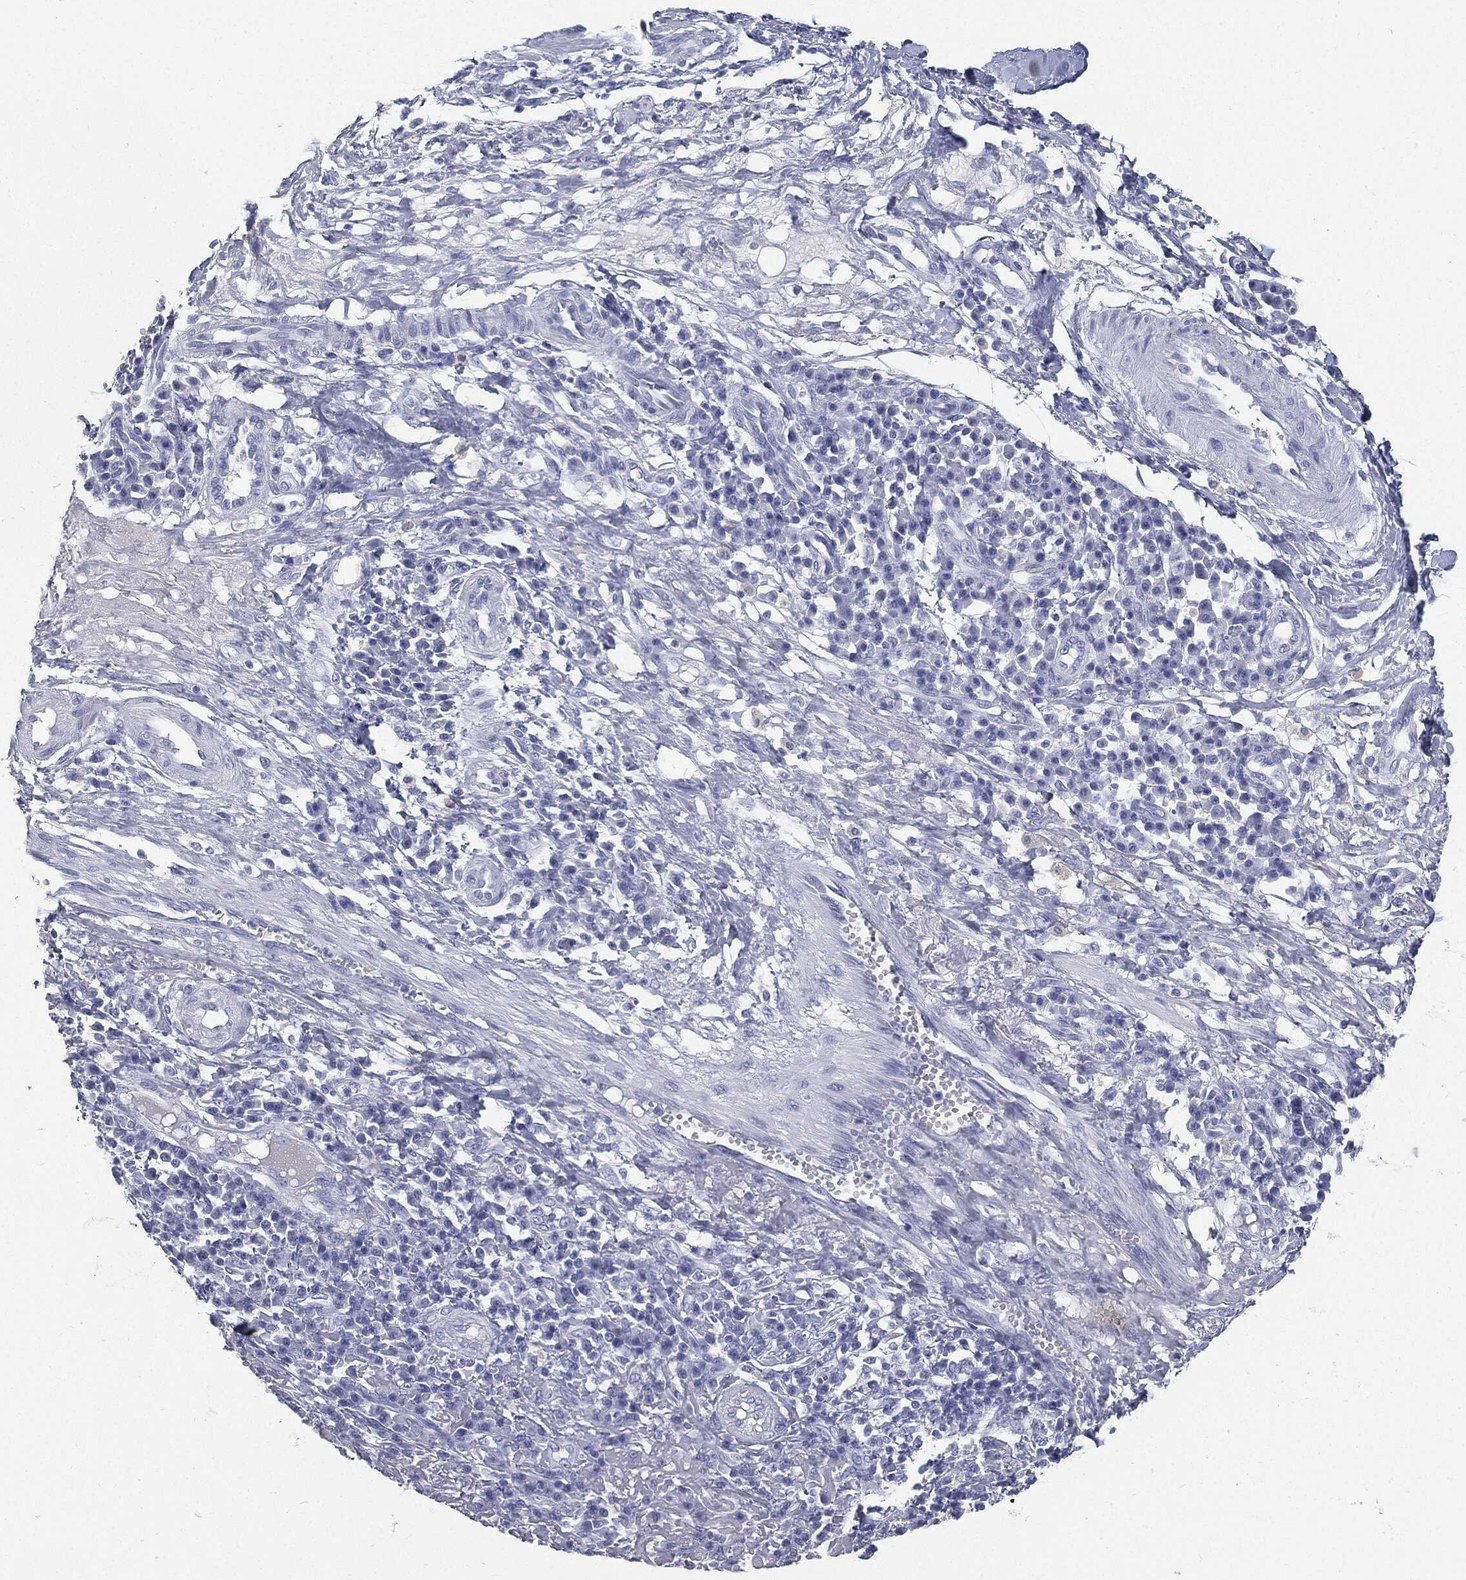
{"staining": {"intensity": "negative", "quantity": "none", "location": "none"}, "tissue": "skin cancer", "cell_type": "Tumor cells", "image_type": "cancer", "snomed": [{"axis": "morphology", "description": "Squamous cell carcinoma, NOS"}, {"axis": "topography", "description": "Skin"}], "caption": "Tumor cells are negative for brown protein staining in skin cancer.", "gene": "CUZD1", "patient": {"sex": "male", "age": 92}}